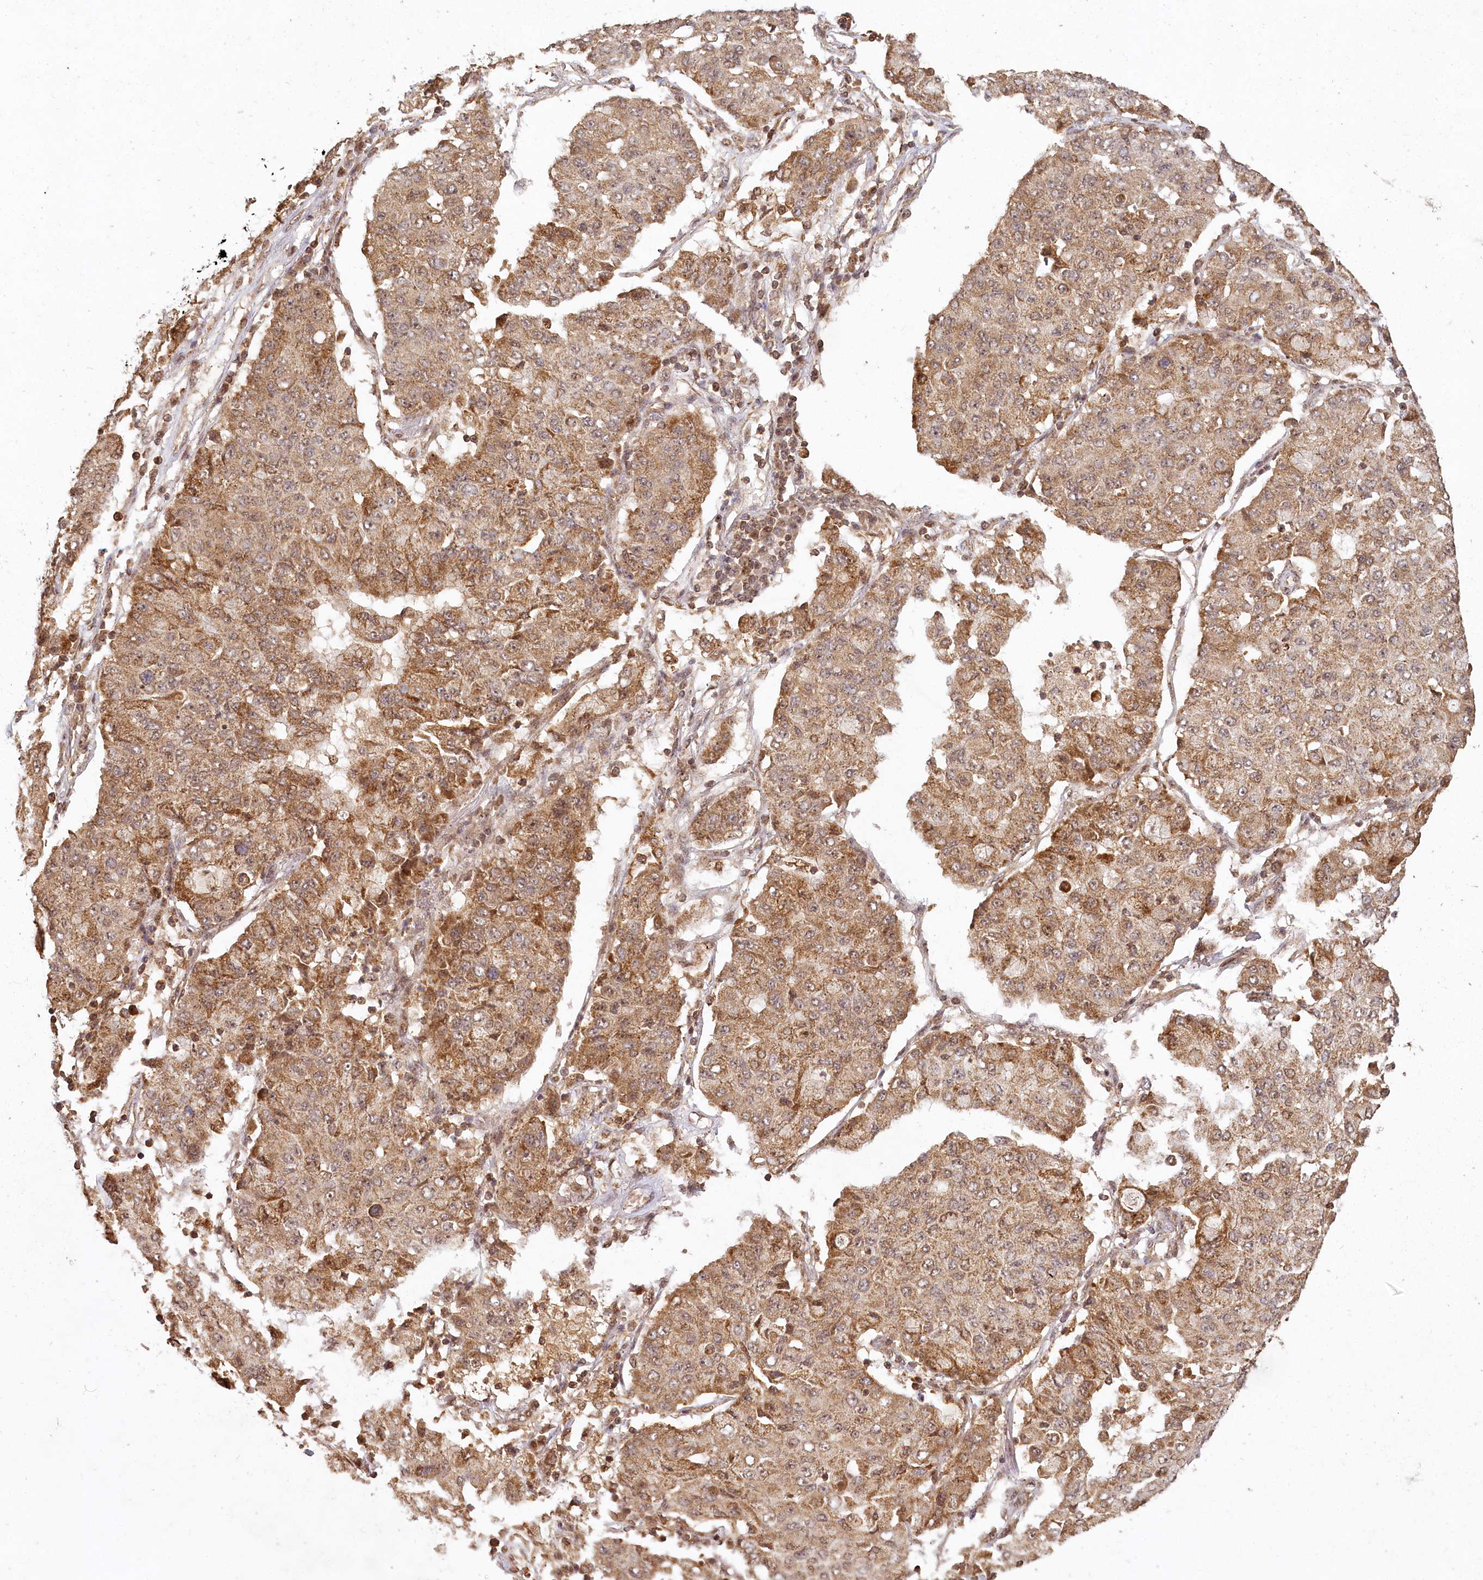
{"staining": {"intensity": "moderate", "quantity": ">75%", "location": "cytoplasmic/membranous"}, "tissue": "lung cancer", "cell_type": "Tumor cells", "image_type": "cancer", "snomed": [{"axis": "morphology", "description": "Squamous cell carcinoma, NOS"}, {"axis": "topography", "description": "Lung"}], "caption": "Lung squamous cell carcinoma stained for a protein (brown) reveals moderate cytoplasmic/membranous positive positivity in approximately >75% of tumor cells.", "gene": "MICU1", "patient": {"sex": "male", "age": 74}}